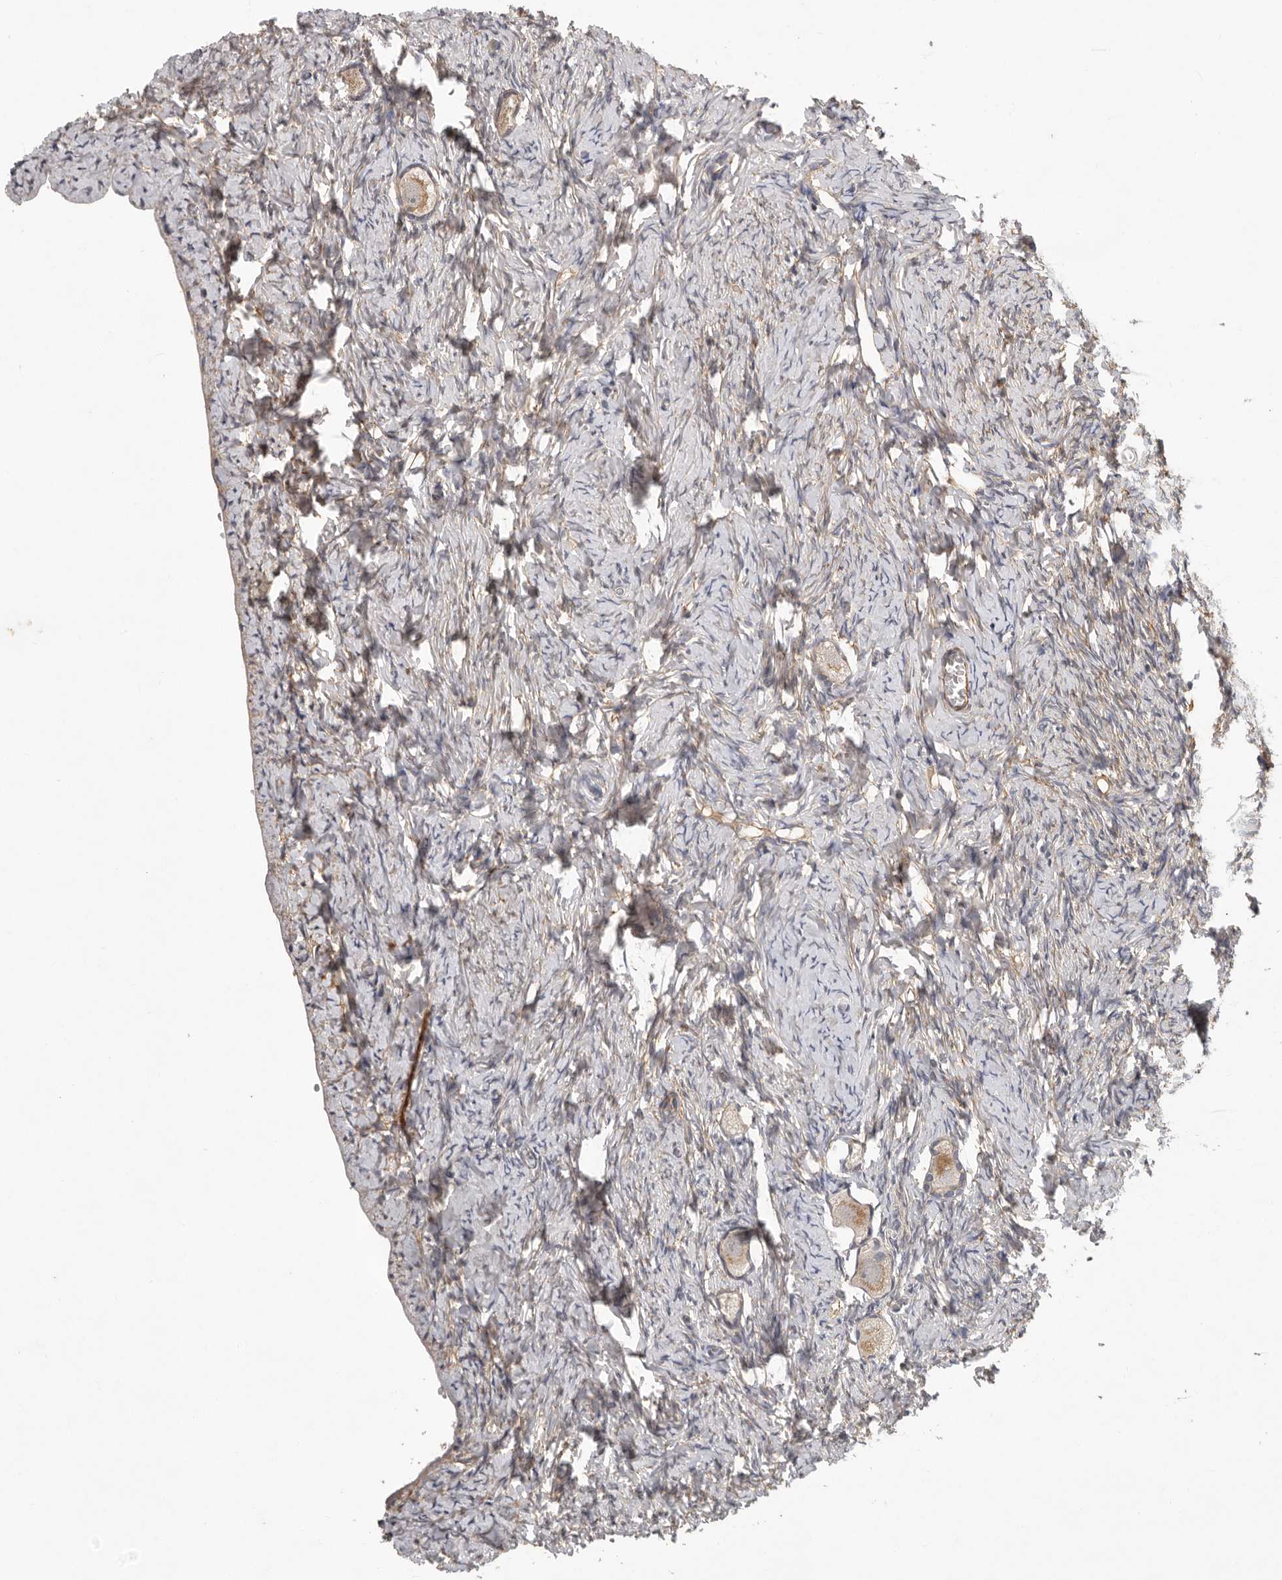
{"staining": {"intensity": "weak", "quantity": "25%-75%", "location": "cytoplasmic/membranous"}, "tissue": "ovary", "cell_type": "Follicle cells", "image_type": "normal", "snomed": [{"axis": "morphology", "description": "Normal tissue, NOS"}, {"axis": "topography", "description": "Ovary"}], "caption": "A brown stain highlights weak cytoplasmic/membranous staining of a protein in follicle cells of normal human ovary. The protein of interest is shown in brown color, while the nuclei are stained blue.", "gene": "RNF157", "patient": {"sex": "female", "age": 27}}